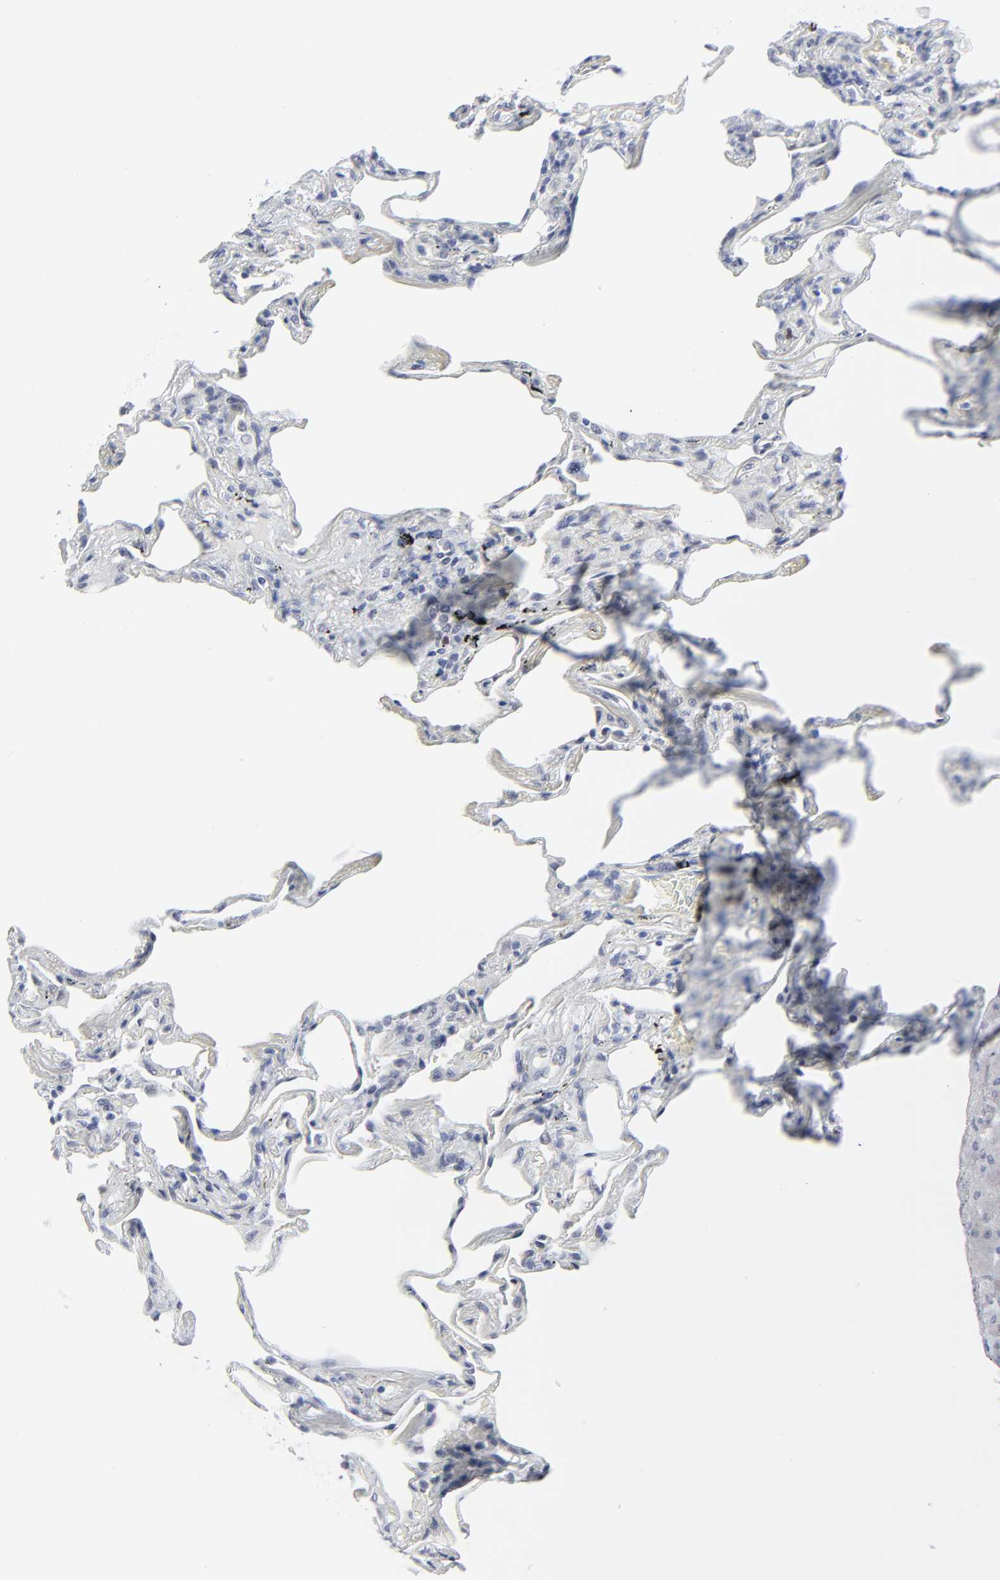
{"staining": {"intensity": "negative", "quantity": "none", "location": "none"}, "tissue": "lung", "cell_type": "Alveolar cells", "image_type": "normal", "snomed": [{"axis": "morphology", "description": "Normal tissue, NOS"}, {"axis": "morphology", "description": "Inflammation, NOS"}, {"axis": "topography", "description": "Lung"}], "caption": "The immunohistochemistry (IHC) micrograph has no significant staining in alveolar cells of lung.", "gene": "ZNF589", "patient": {"sex": "male", "age": 69}}